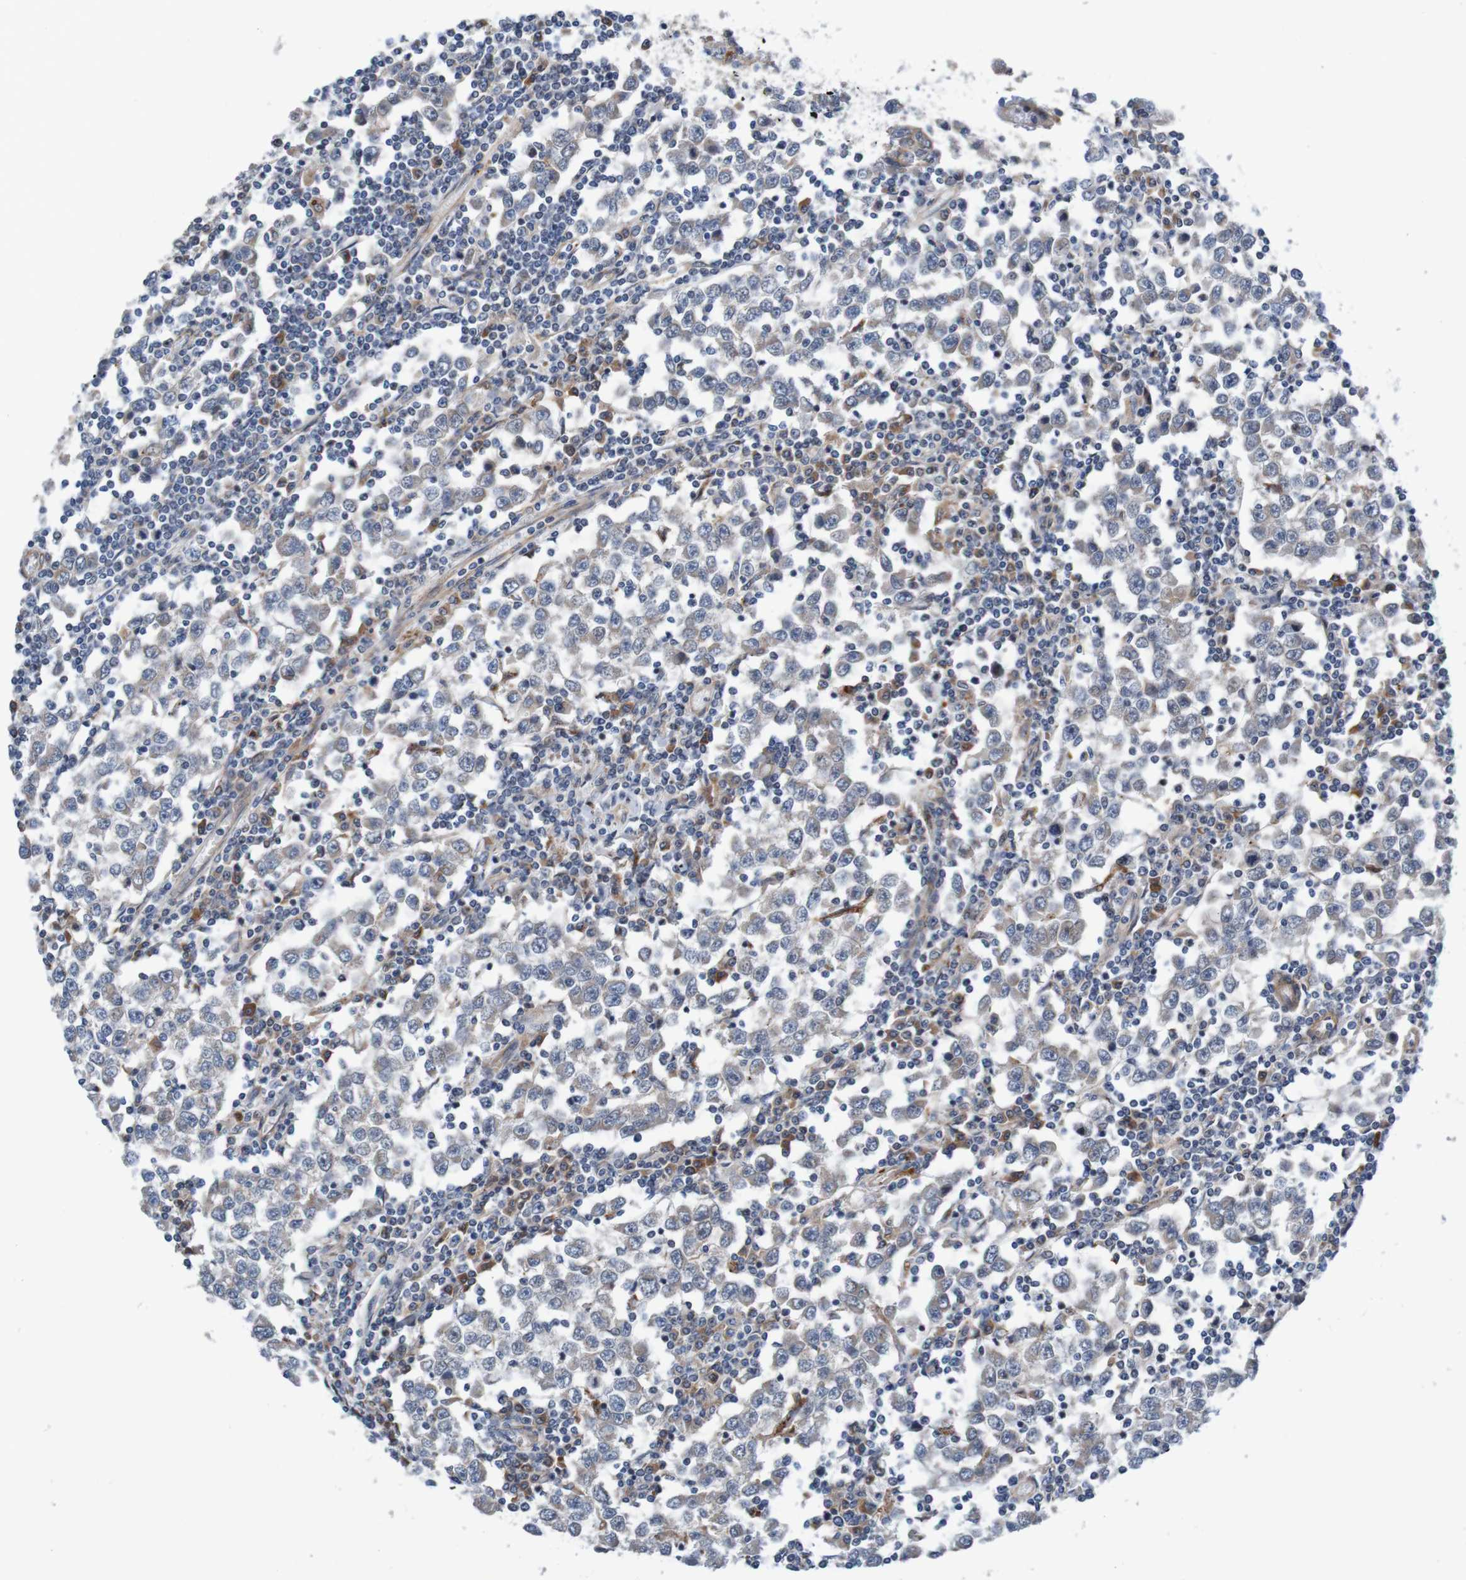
{"staining": {"intensity": "weak", "quantity": "<25%", "location": "cytoplasmic/membranous"}, "tissue": "testis cancer", "cell_type": "Tumor cells", "image_type": "cancer", "snomed": [{"axis": "morphology", "description": "Seminoma, NOS"}, {"axis": "topography", "description": "Testis"}], "caption": "Testis seminoma stained for a protein using IHC shows no staining tumor cells.", "gene": "CPED1", "patient": {"sex": "male", "age": 65}}